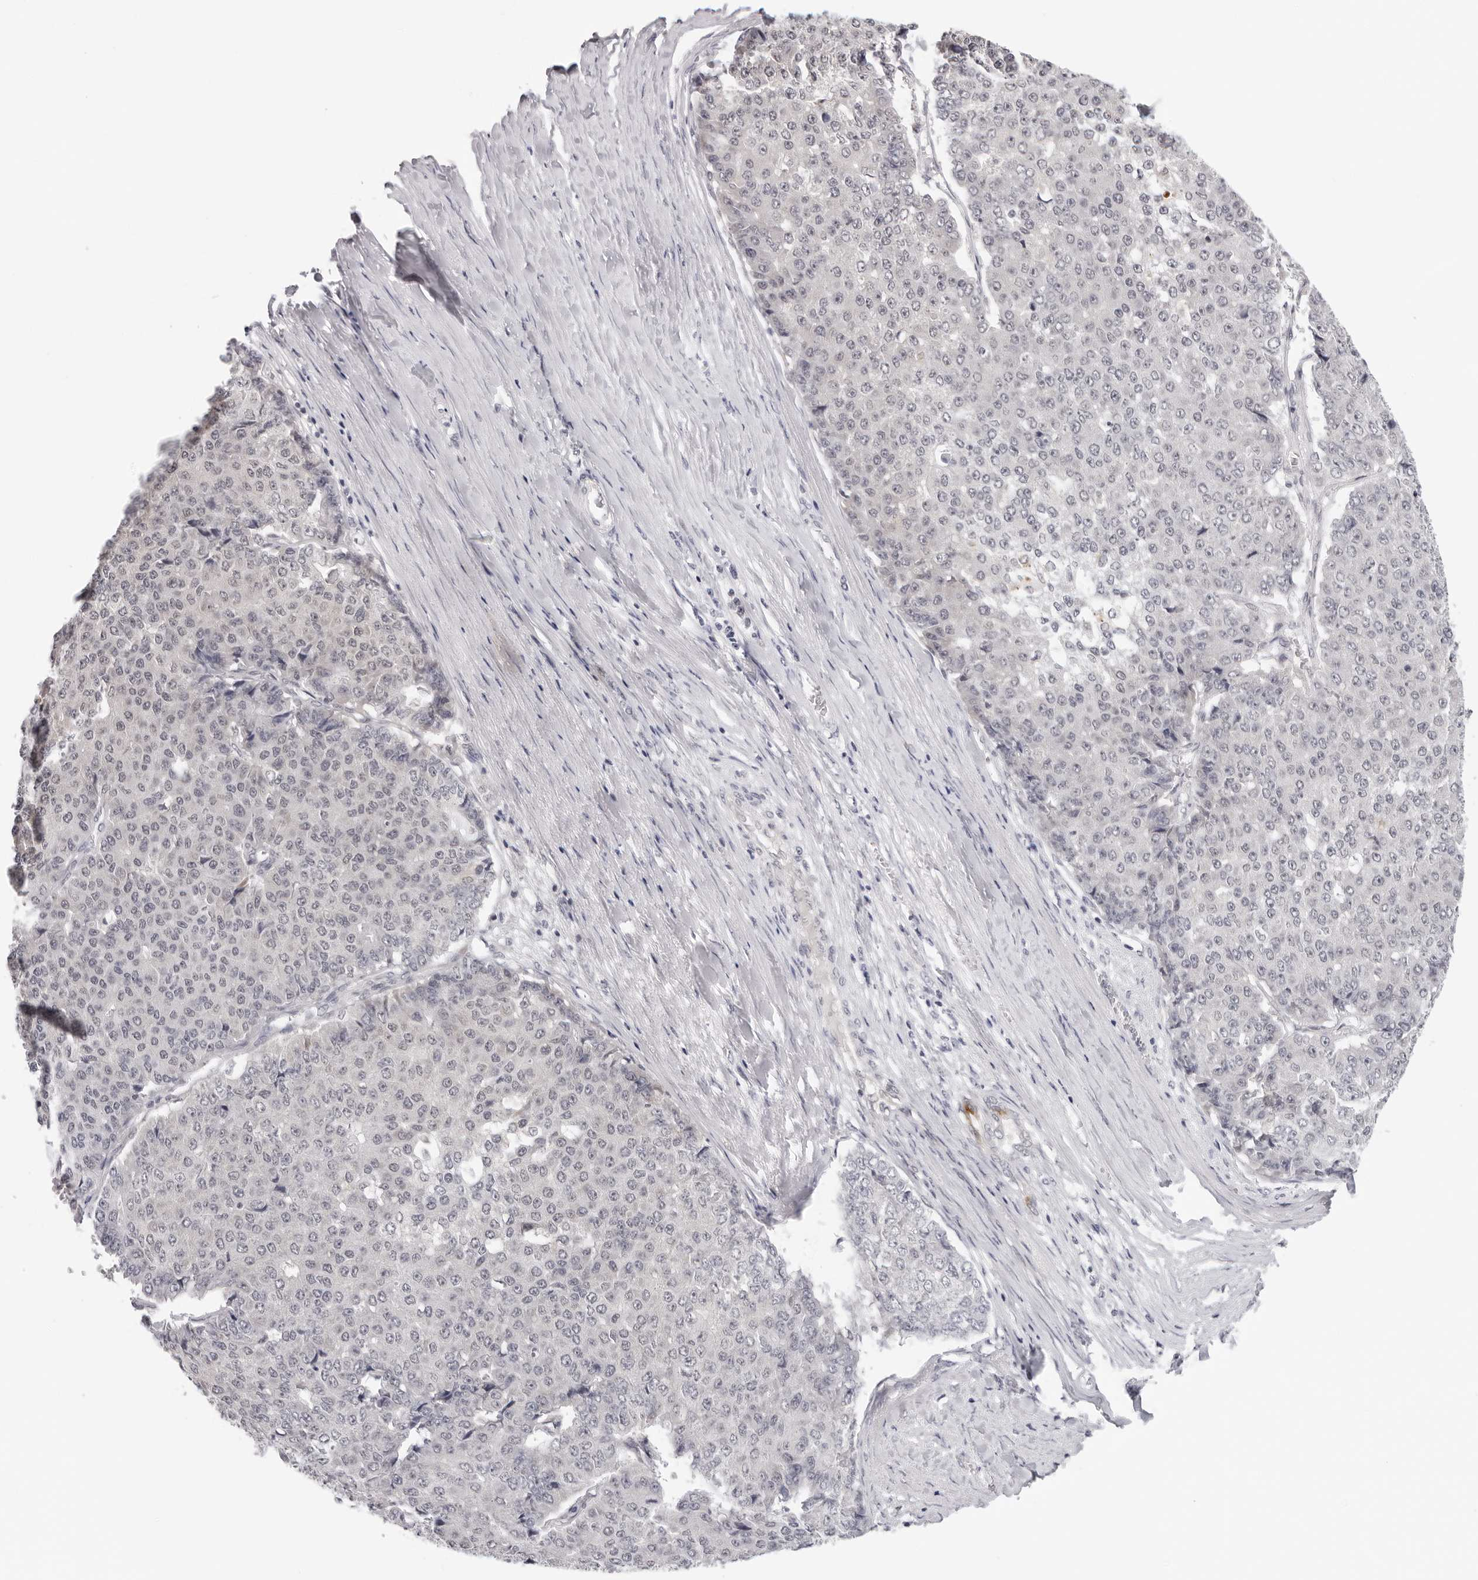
{"staining": {"intensity": "negative", "quantity": "none", "location": "none"}, "tissue": "pancreatic cancer", "cell_type": "Tumor cells", "image_type": "cancer", "snomed": [{"axis": "morphology", "description": "Adenocarcinoma, NOS"}, {"axis": "topography", "description": "Pancreas"}], "caption": "The IHC histopathology image has no significant staining in tumor cells of pancreatic cancer tissue. (DAB (3,3'-diaminobenzidine) immunohistochemistry (IHC), high magnification).", "gene": "PRUNE1", "patient": {"sex": "male", "age": 50}}